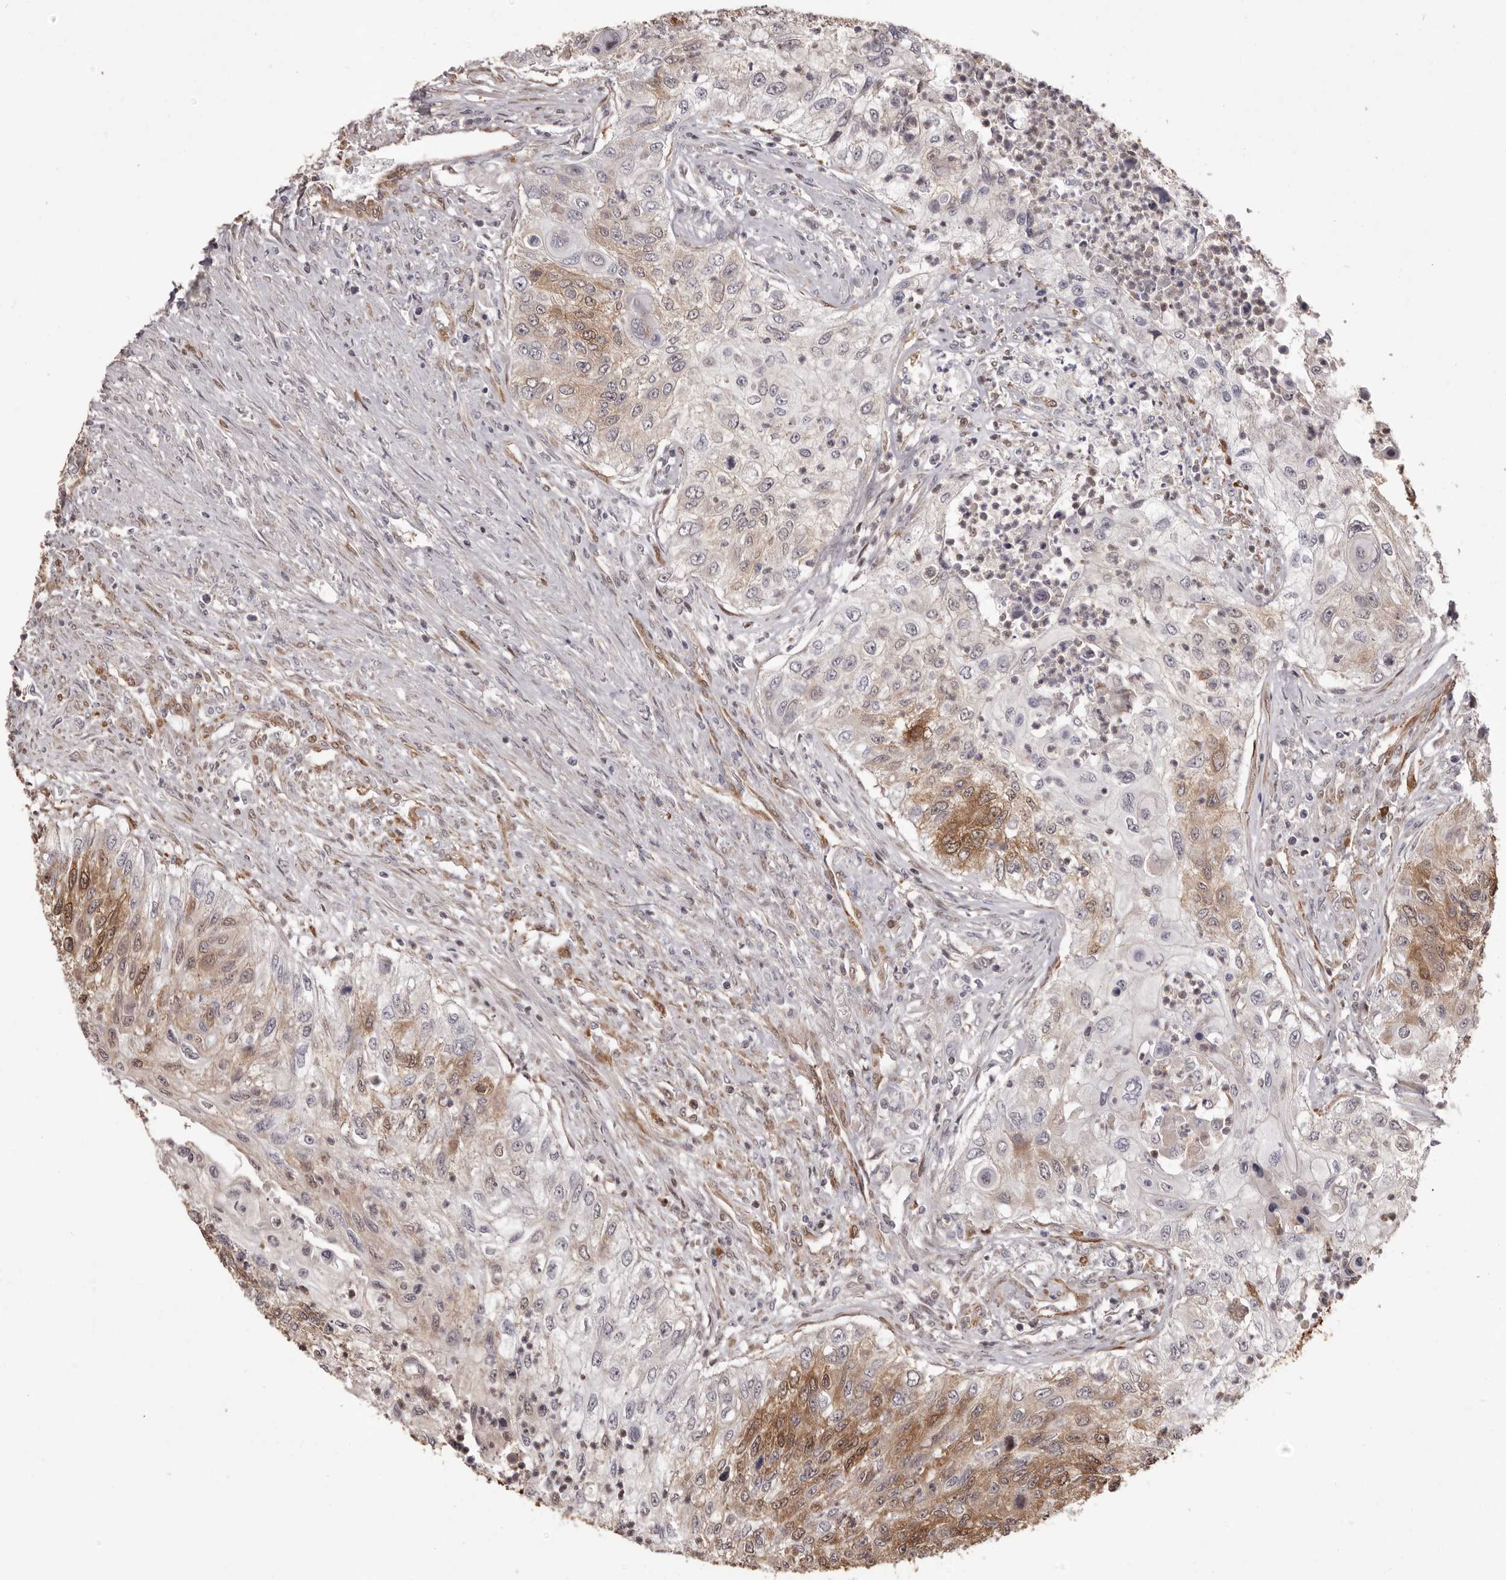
{"staining": {"intensity": "moderate", "quantity": "25%-75%", "location": "cytoplasmic/membranous"}, "tissue": "urothelial cancer", "cell_type": "Tumor cells", "image_type": "cancer", "snomed": [{"axis": "morphology", "description": "Urothelial carcinoma, High grade"}, {"axis": "topography", "description": "Urinary bladder"}], "caption": "About 25%-75% of tumor cells in human urothelial carcinoma (high-grade) display moderate cytoplasmic/membranous protein positivity as visualized by brown immunohistochemical staining.", "gene": "GFOD1", "patient": {"sex": "female", "age": 60}}